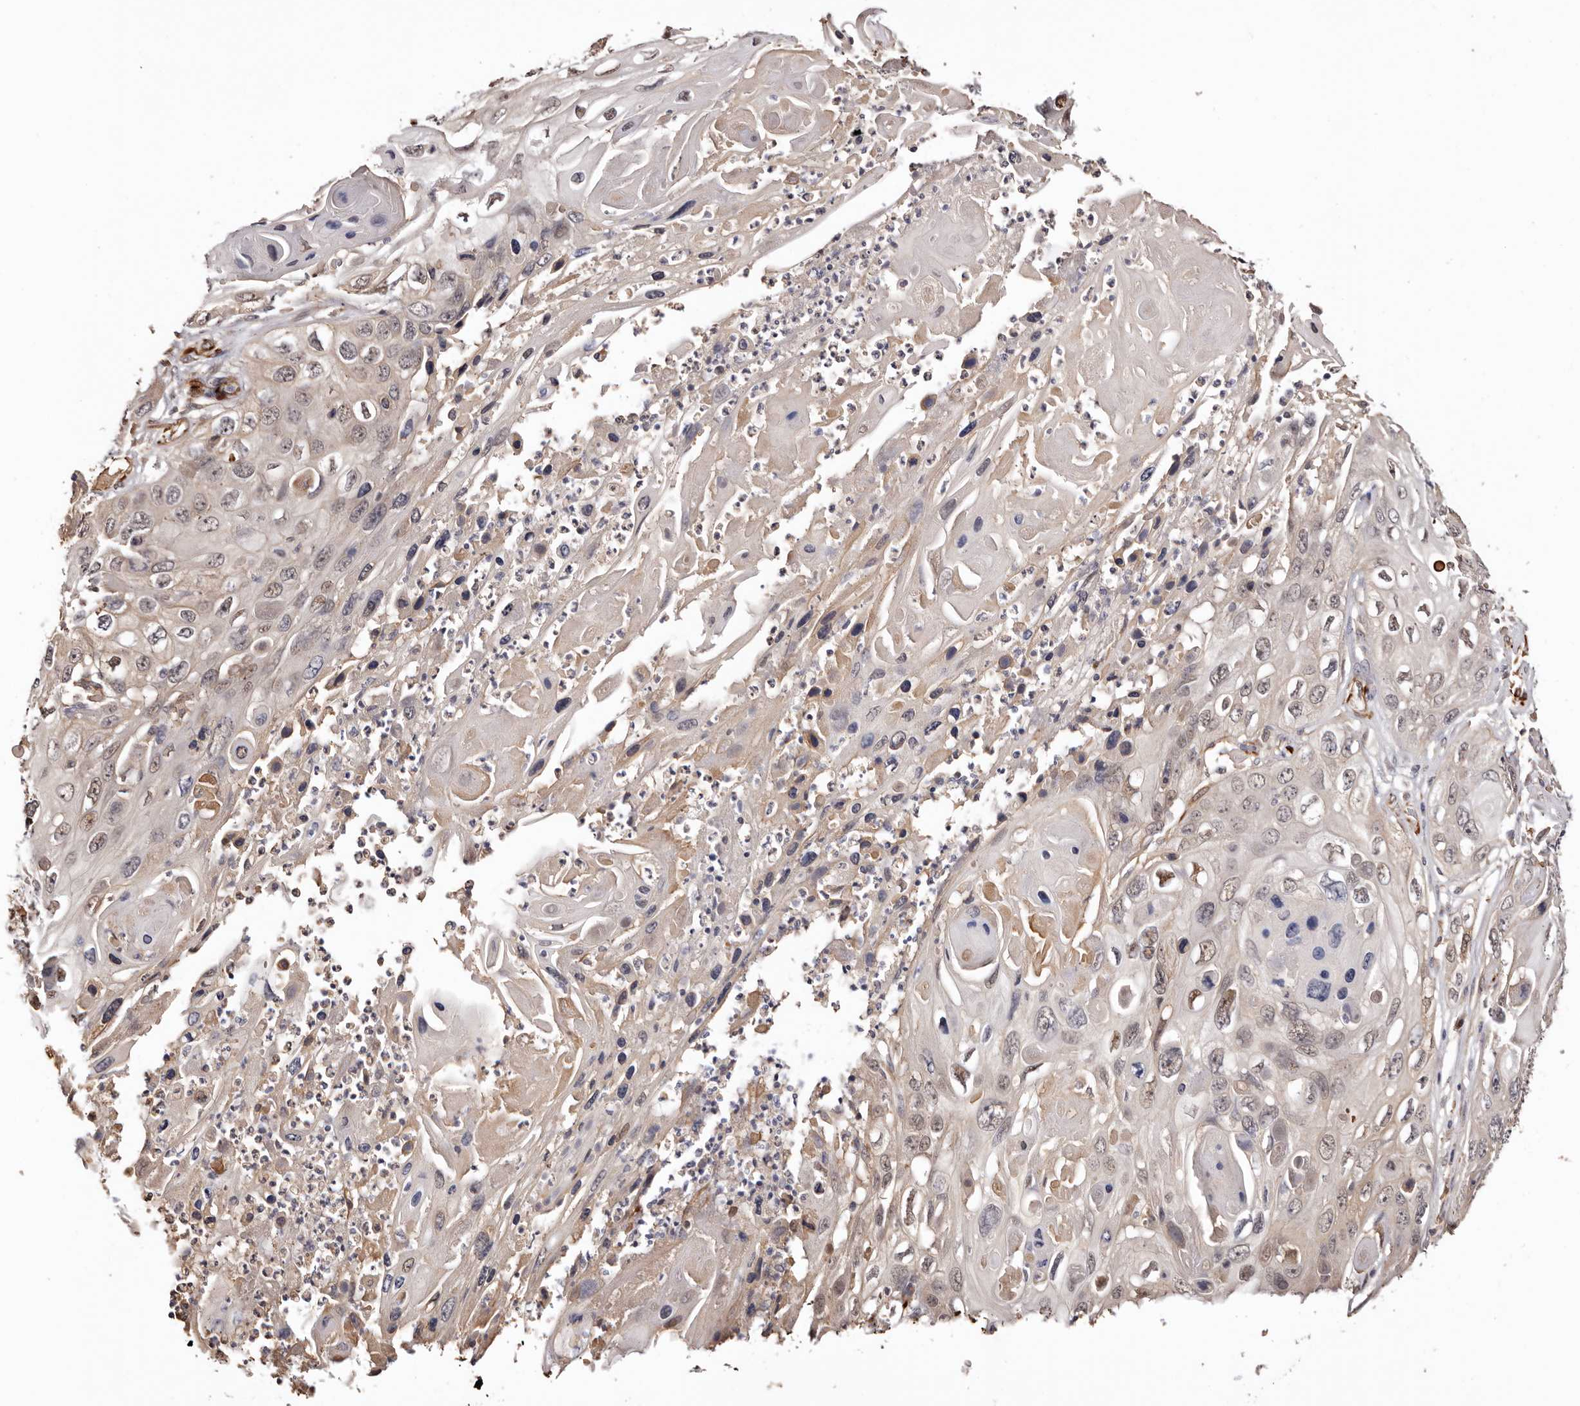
{"staining": {"intensity": "weak", "quantity": "<25%", "location": "cytoplasmic/membranous,nuclear"}, "tissue": "skin cancer", "cell_type": "Tumor cells", "image_type": "cancer", "snomed": [{"axis": "morphology", "description": "Squamous cell carcinoma, NOS"}, {"axis": "topography", "description": "Skin"}], "caption": "Histopathology image shows no significant protein positivity in tumor cells of squamous cell carcinoma (skin).", "gene": "ZNF557", "patient": {"sex": "male", "age": 55}}